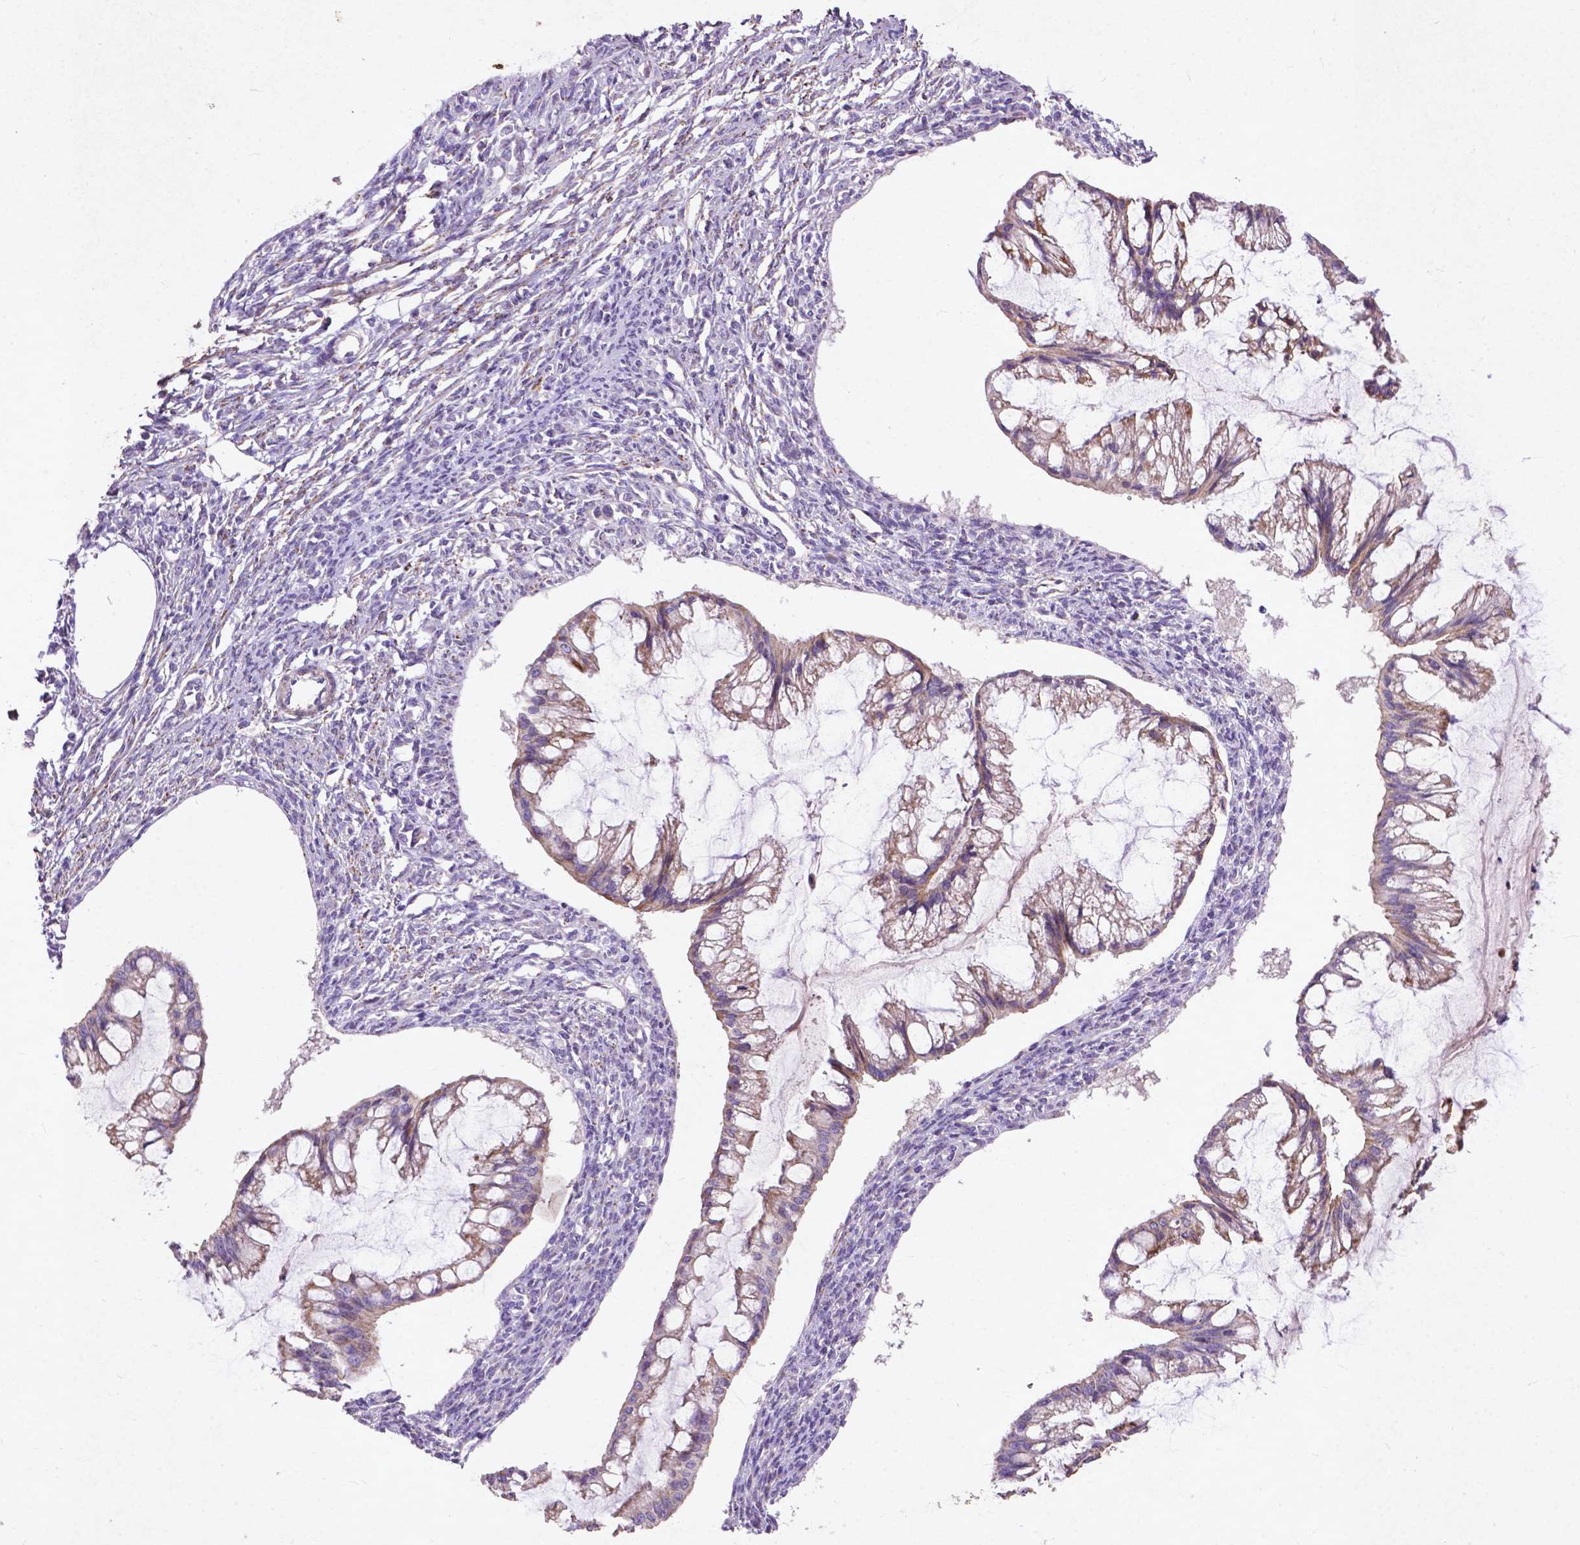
{"staining": {"intensity": "weak", "quantity": "25%-75%", "location": "cytoplasmic/membranous"}, "tissue": "ovarian cancer", "cell_type": "Tumor cells", "image_type": "cancer", "snomed": [{"axis": "morphology", "description": "Cystadenocarcinoma, mucinous, NOS"}, {"axis": "topography", "description": "Ovary"}], "caption": "Brown immunohistochemical staining in ovarian mucinous cystadenocarcinoma displays weak cytoplasmic/membranous expression in about 25%-75% of tumor cells.", "gene": "THEGL", "patient": {"sex": "female", "age": 73}}